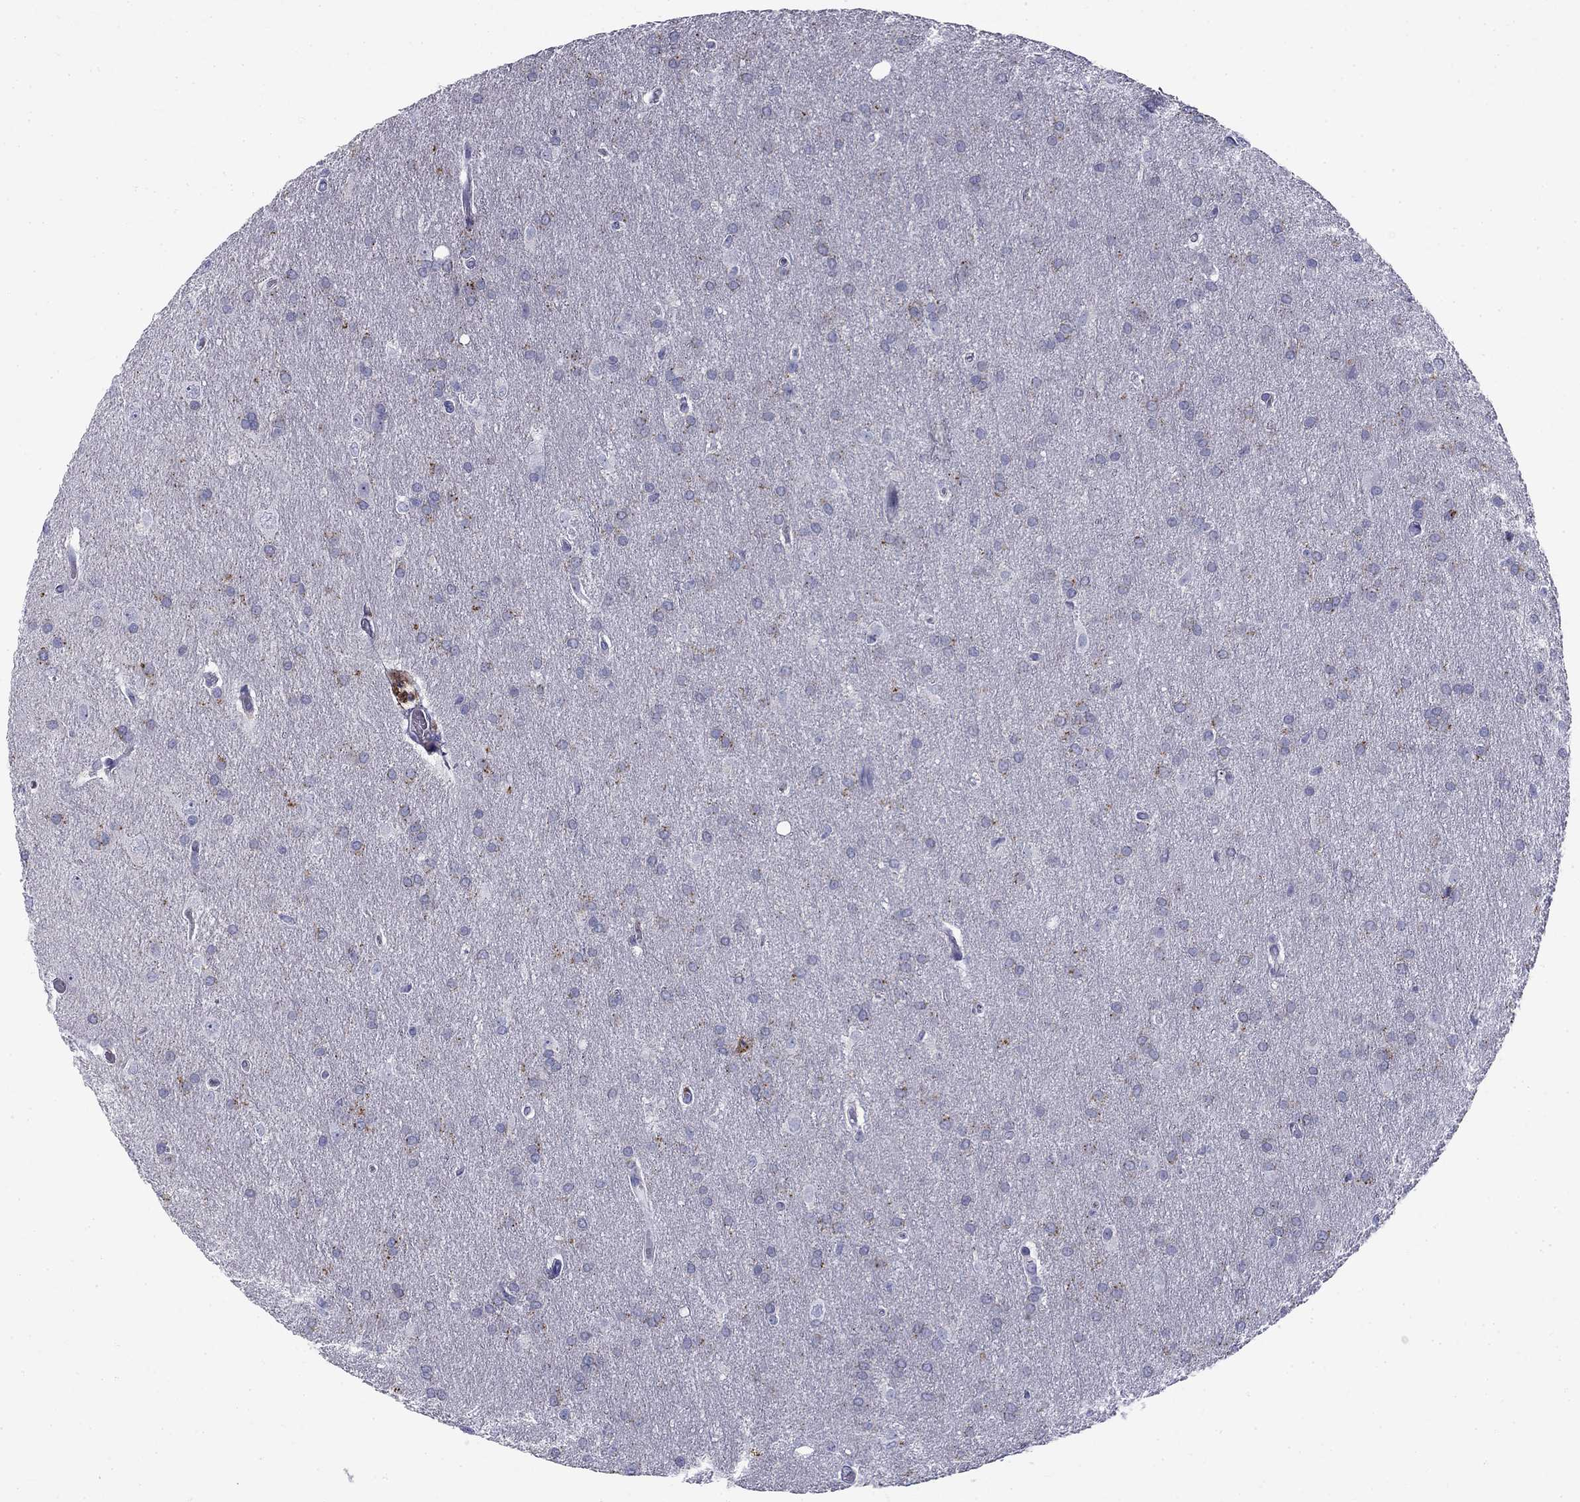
{"staining": {"intensity": "negative", "quantity": "none", "location": "none"}, "tissue": "glioma", "cell_type": "Tumor cells", "image_type": "cancer", "snomed": [{"axis": "morphology", "description": "Glioma, malignant, Low grade"}, {"axis": "topography", "description": "Brain"}], "caption": "Tumor cells show no significant protein positivity in glioma. The staining is performed using DAB brown chromogen with nuclei counter-stained in using hematoxylin.", "gene": "CLPSL2", "patient": {"sex": "female", "age": 32}}